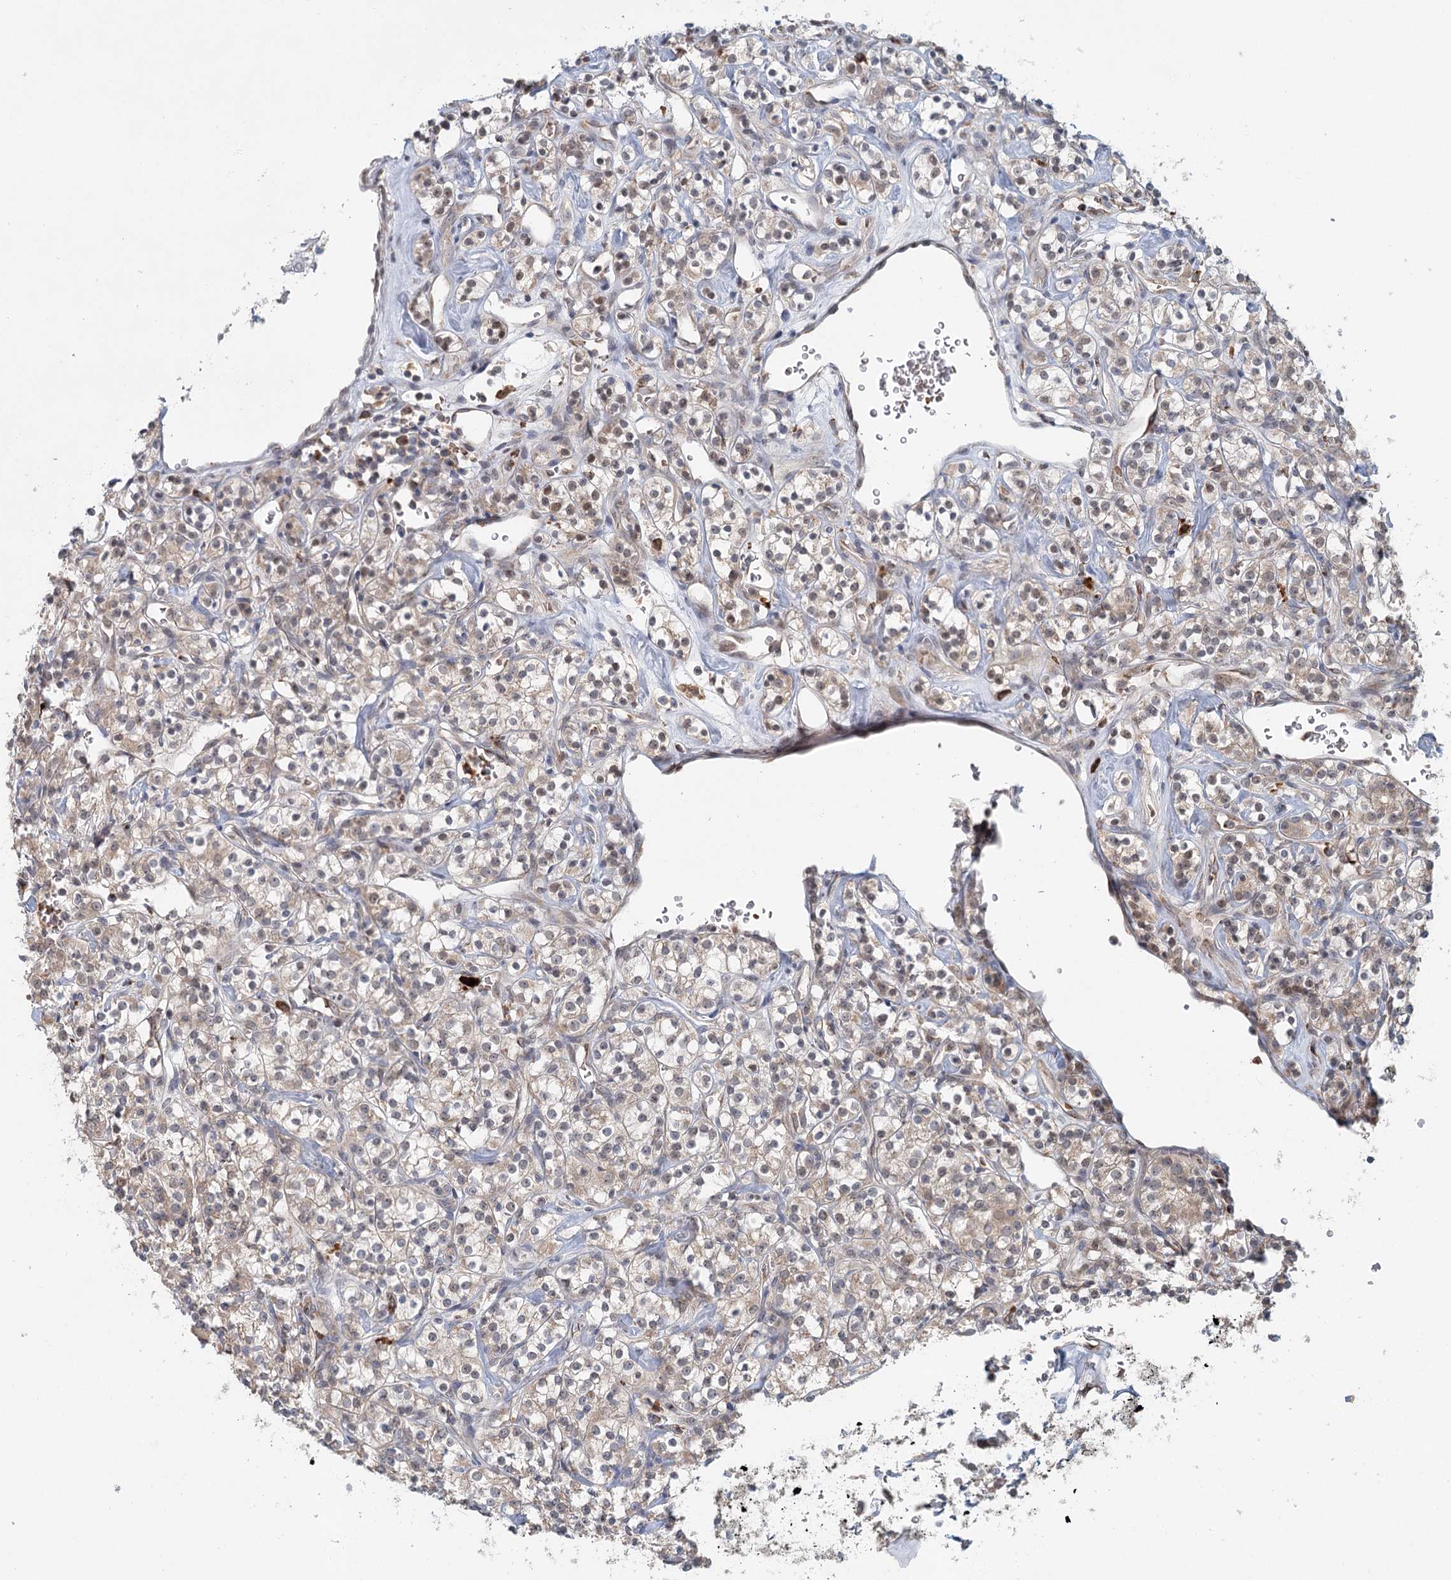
{"staining": {"intensity": "weak", "quantity": "25%-75%", "location": "cytoplasmic/membranous,nuclear"}, "tissue": "renal cancer", "cell_type": "Tumor cells", "image_type": "cancer", "snomed": [{"axis": "morphology", "description": "Adenocarcinoma, NOS"}, {"axis": "topography", "description": "Kidney"}], "caption": "A high-resolution photomicrograph shows immunohistochemistry (IHC) staining of renal cancer (adenocarcinoma), which reveals weak cytoplasmic/membranous and nuclear expression in about 25%-75% of tumor cells. (DAB = brown stain, brightfield microscopy at high magnification).", "gene": "ADK", "patient": {"sex": "male", "age": 77}}